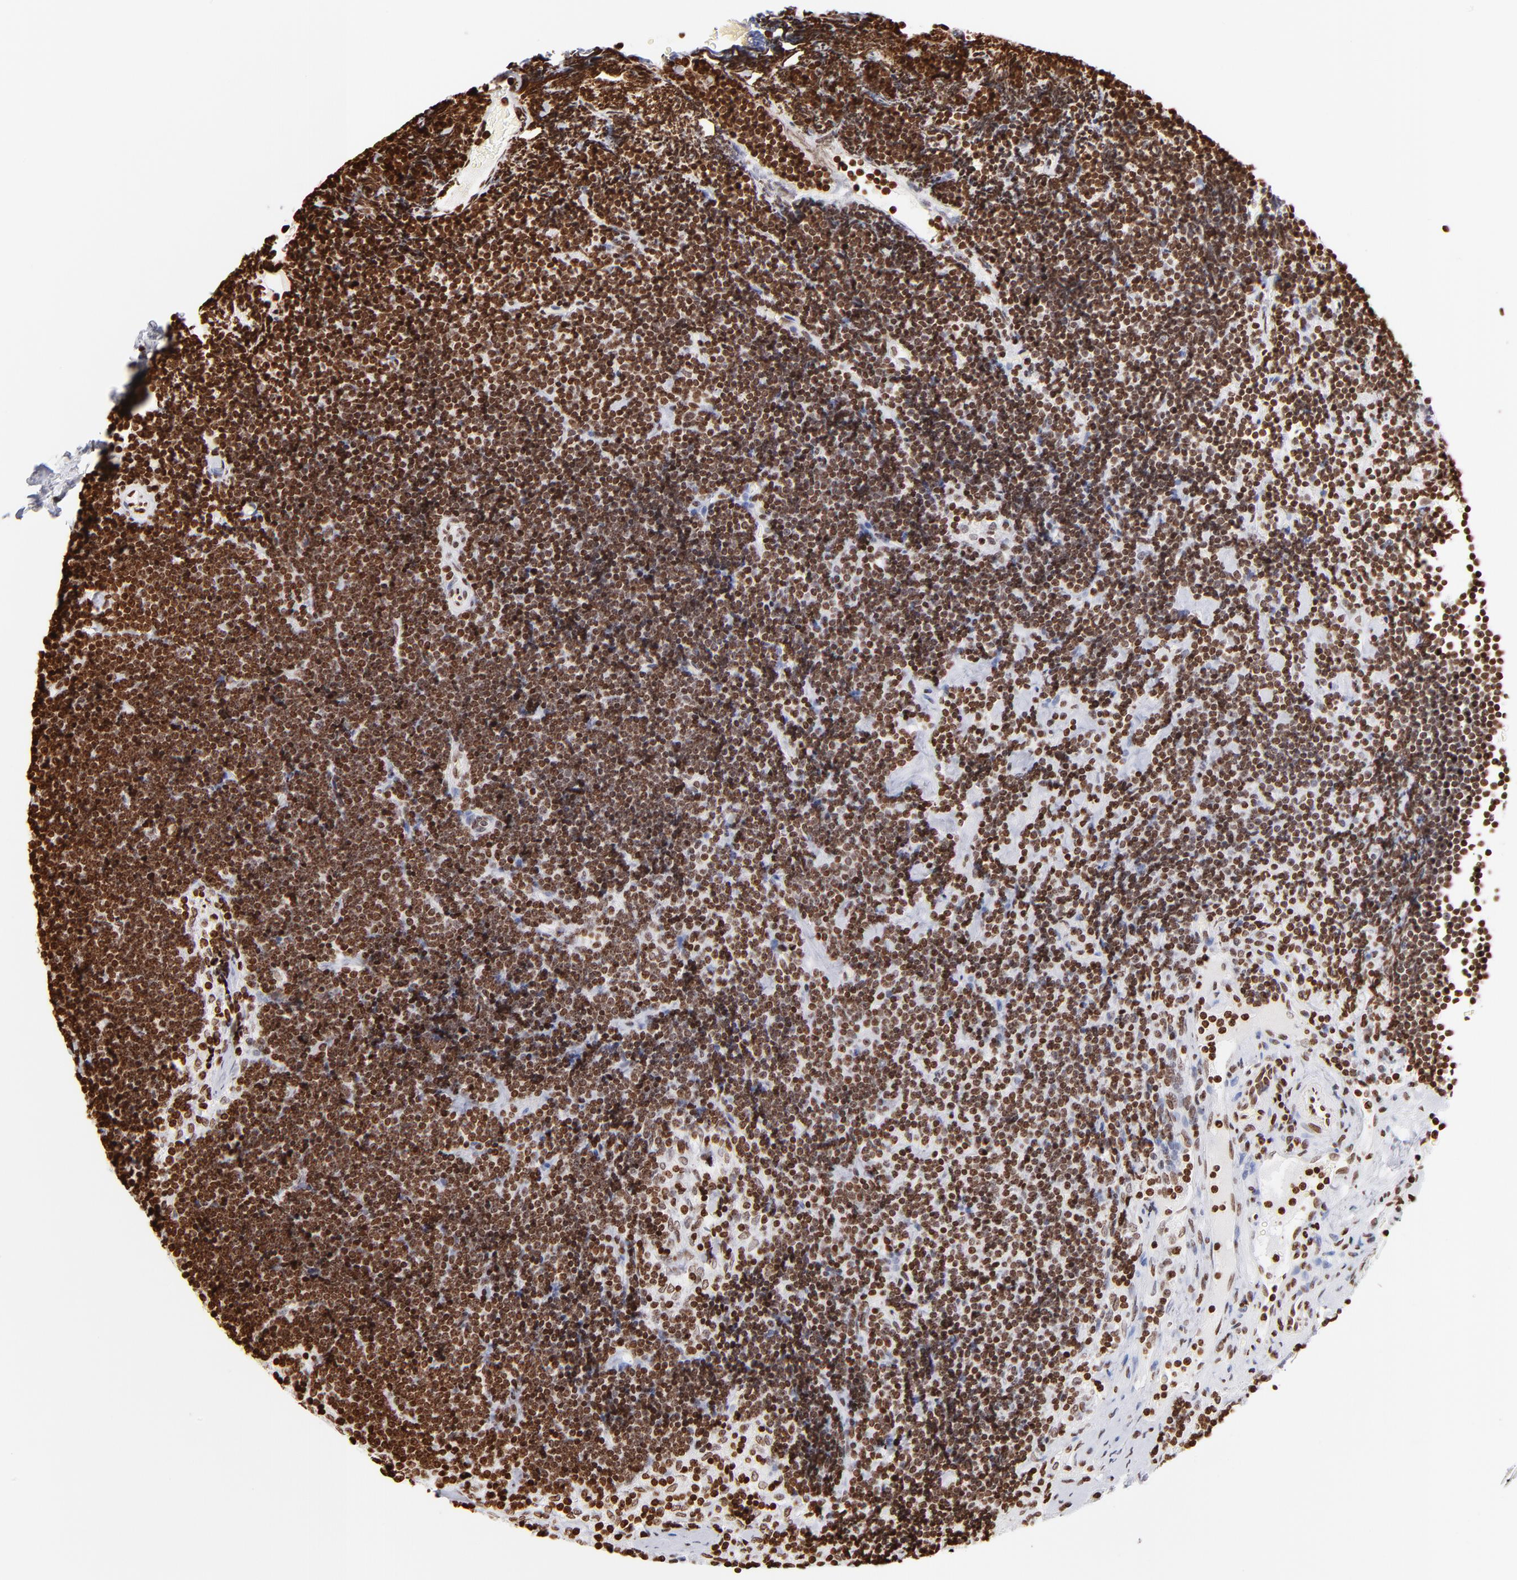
{"staining": {"intensity": "strong", "quantity": ">75%", "location": "nuclear"}, "tissue": "lymph node", "cell_type": "Non-germinal center cells", "image_type": "normal", "snomed": [{"axis": "morphology", "description": "Normal tissue, NOS"}, {"axis": "topography", "description": "Lymph node"}], "caption": "Immunohistochemistry histopathology image of unremarkable lymph node: lymph node stained using immunohistochemistry (IHC) displays high levels of strong protein expression localized specifically in the nuclear of non-germinal center cells, appearing as a nuclear brown color.", "gene": "RTL4", "patient": {"sex": "male", "age": 63}}